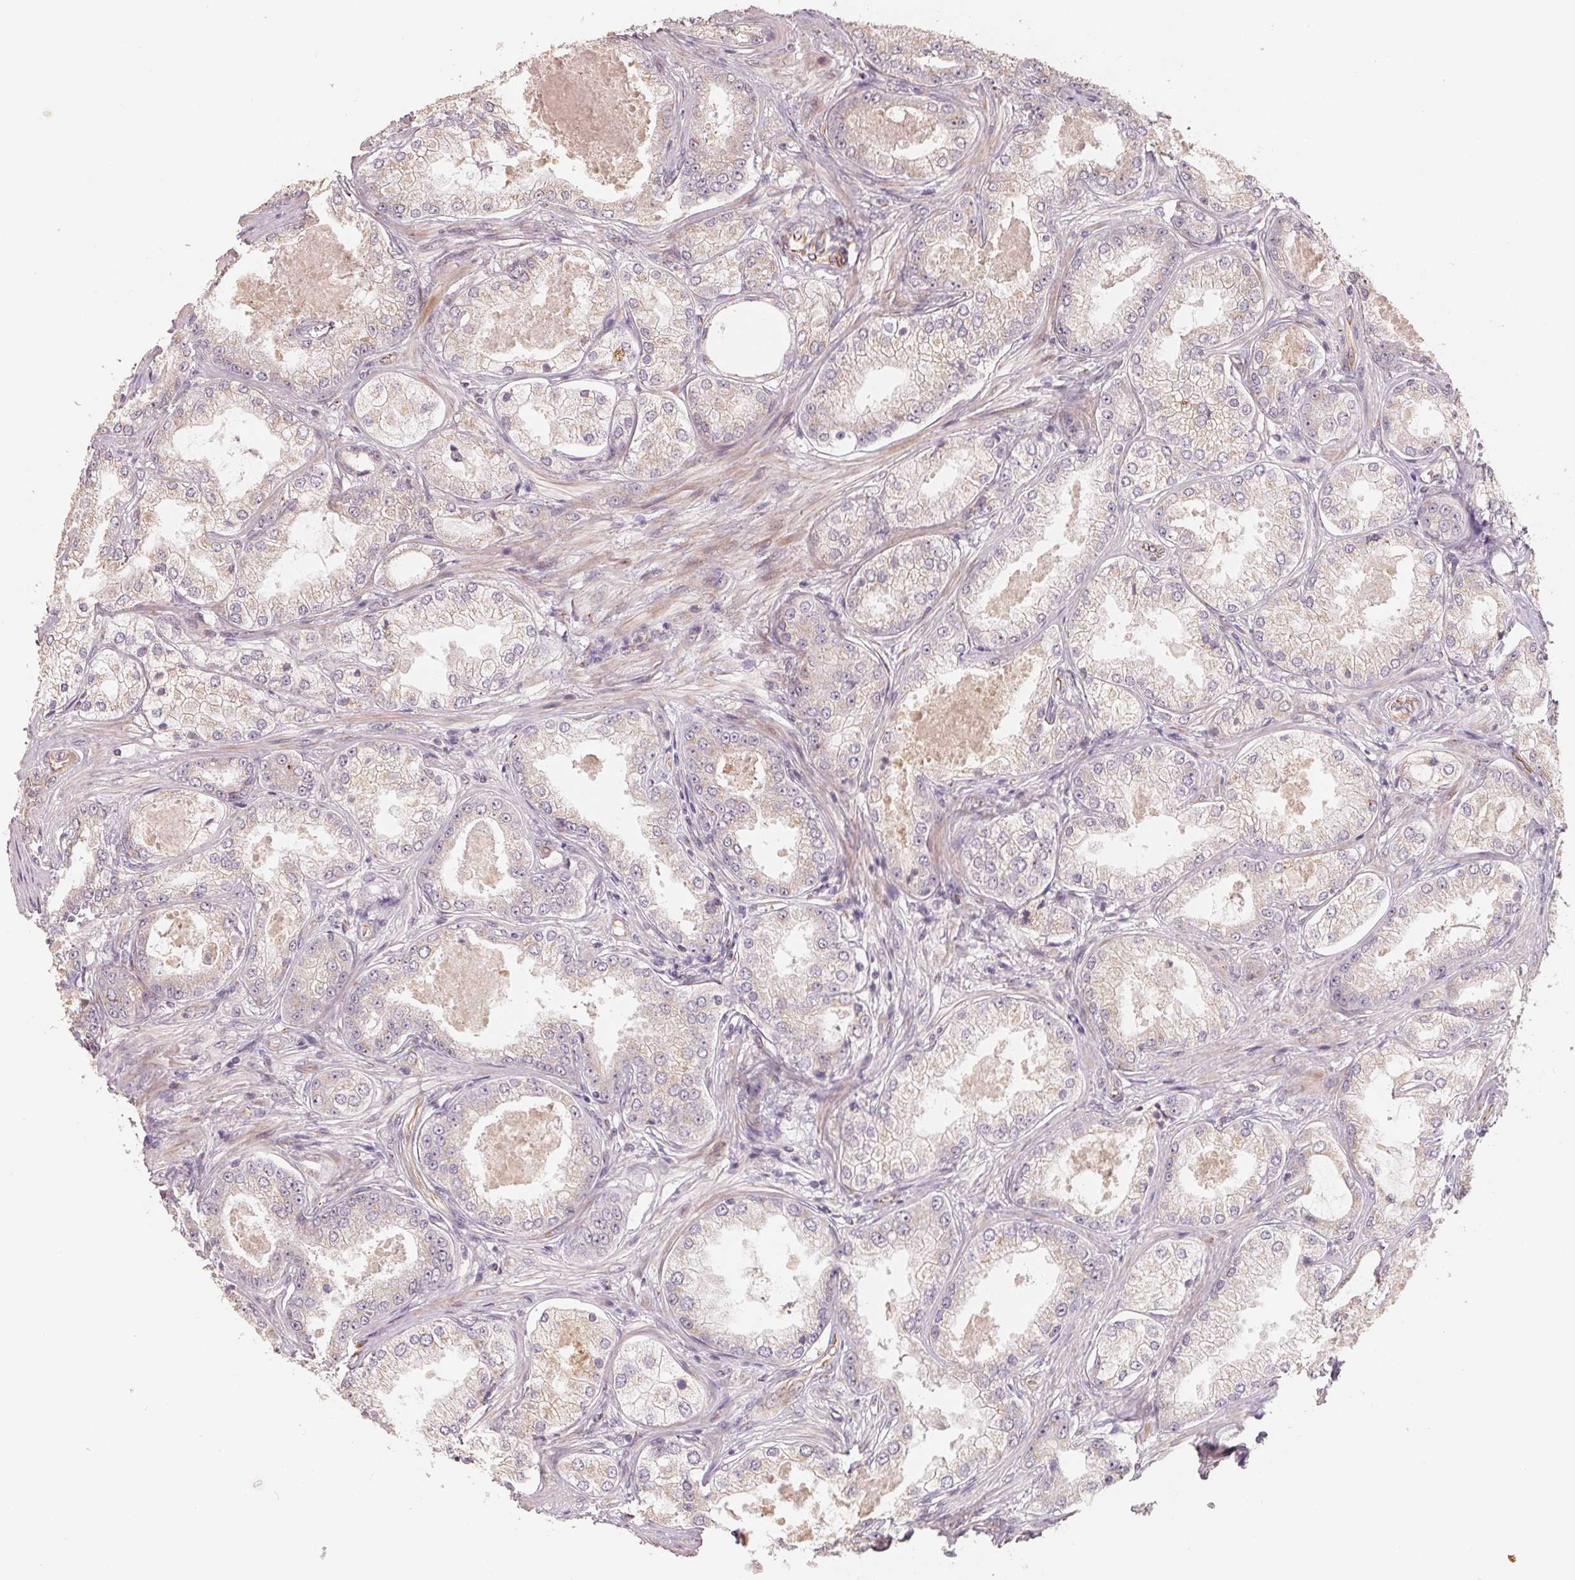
{"staining": {"intensity": "weak", "quantity": "<25%", "location": "cytoplasmic/membranous"}, "tissue": "prostate cancer", "cell_type": "Tumor cells", "image_type": "cancer", "snomed": [{"axis": "morphology", "description": "Adenocarcinoma, Low grade"}, {"axis": "topography", "description": "Prostate"}], "caption": "A high-resolution histopathology image shows IHC staining of low-grade adenocarcinoma (prostate), which demonstrates no significant expression in tumor cells.", "gene": "TSPAN12", "patient": {"sex": "male", "age": 68}}